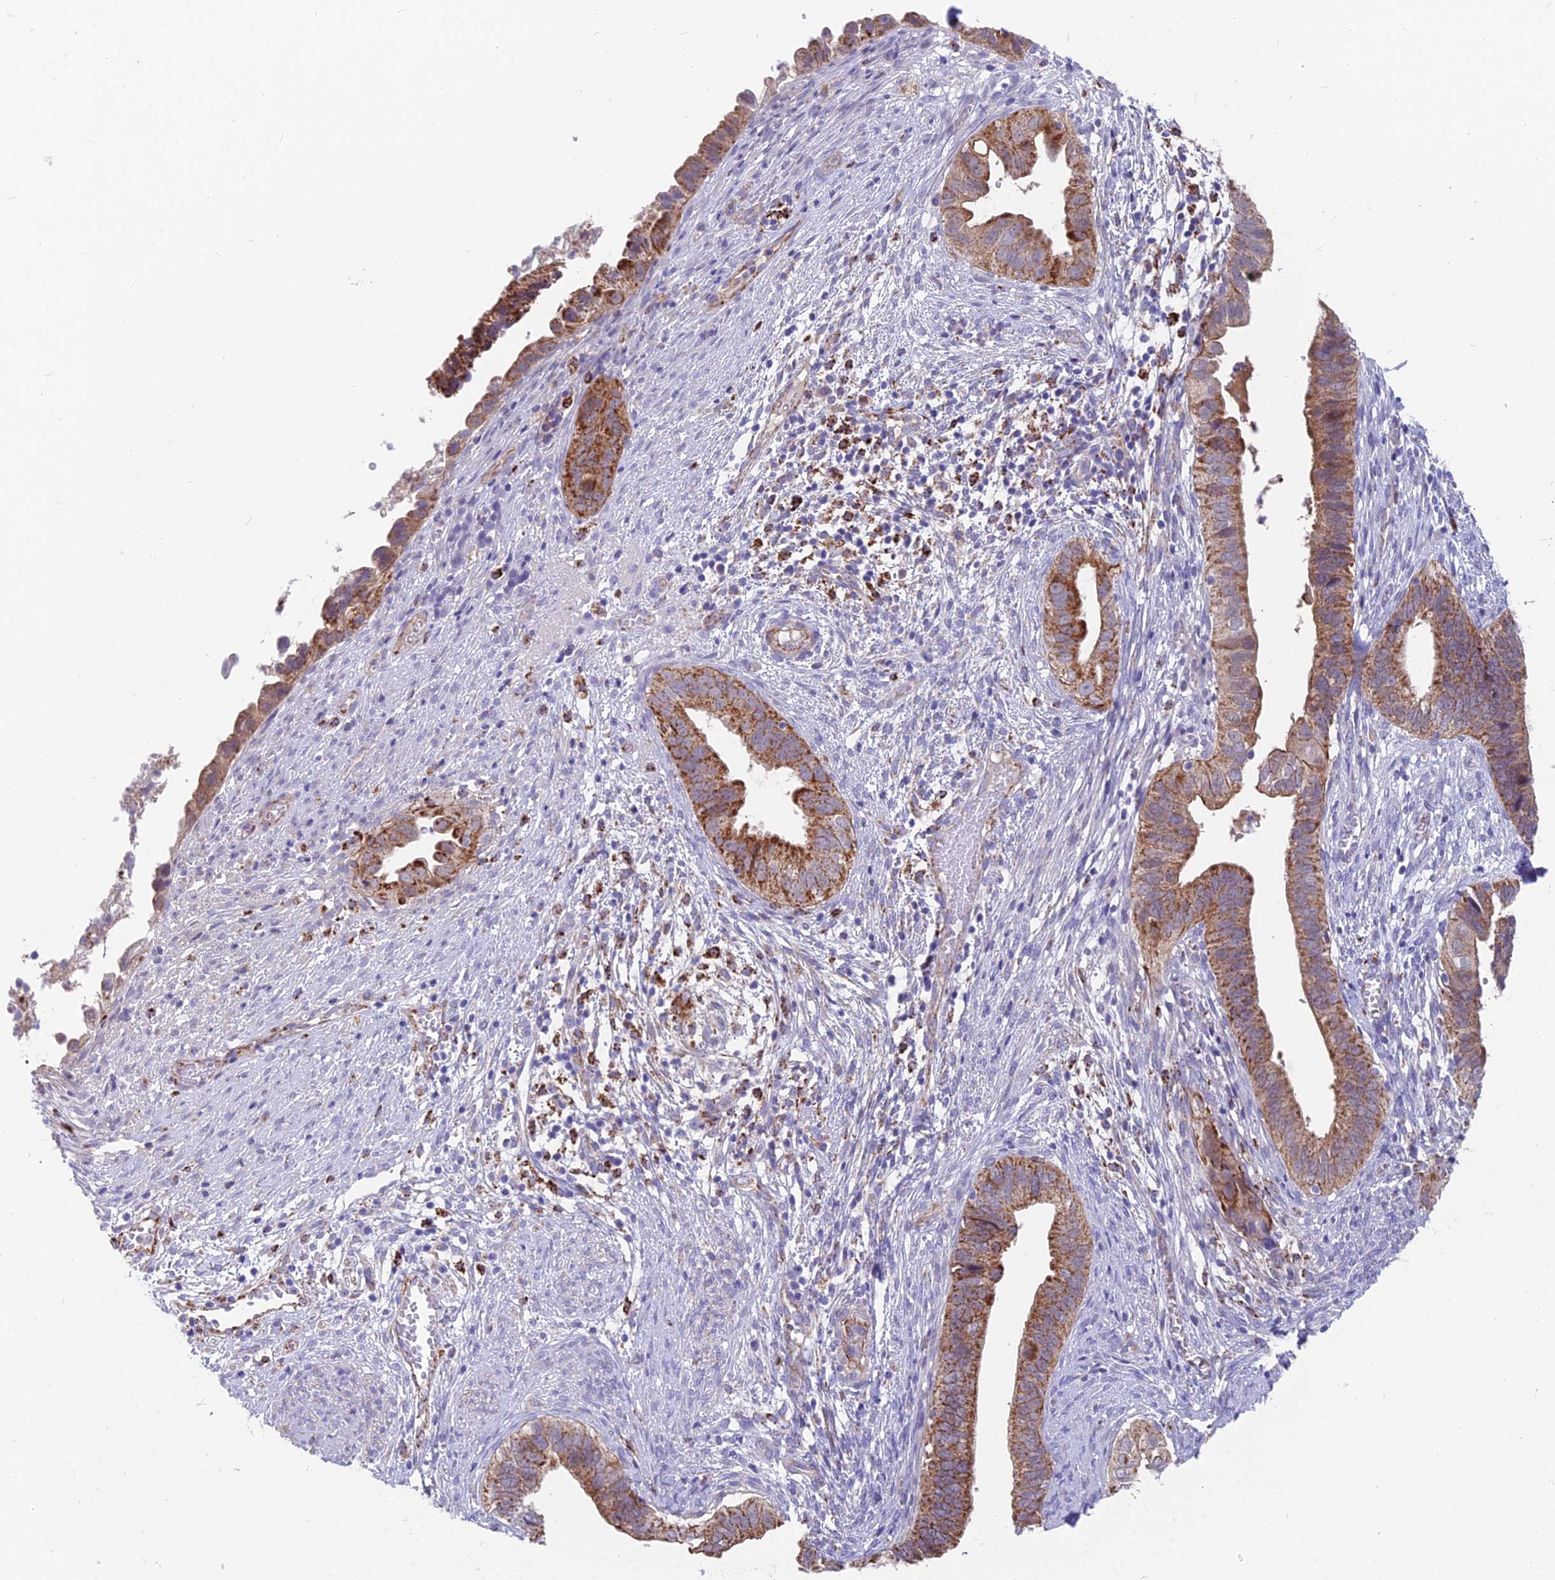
{"staining": {"intensity": "strong", "quantity": ">75%", "location": "cytoplasmic/membranous"}, "tissue": "cervical cancer", "cell_type": "Tumor cells", "image_type": "cancer", "snomed": [{"axis": "morphology", "description": "Adenocarcinoma, NOS"}, {"axis": "topography", "description": "Cervix"}], "caption": "IHC (DAB (3,3'-diaminobenzidine)) staining of human cervical cancer (adenocarcinoma) shows strong cytoplasmic/membranous protein expression in approximately >75% of tumor cells.", "gene": "TIGD6", "patient": {"sex": "female", "age": 42}}